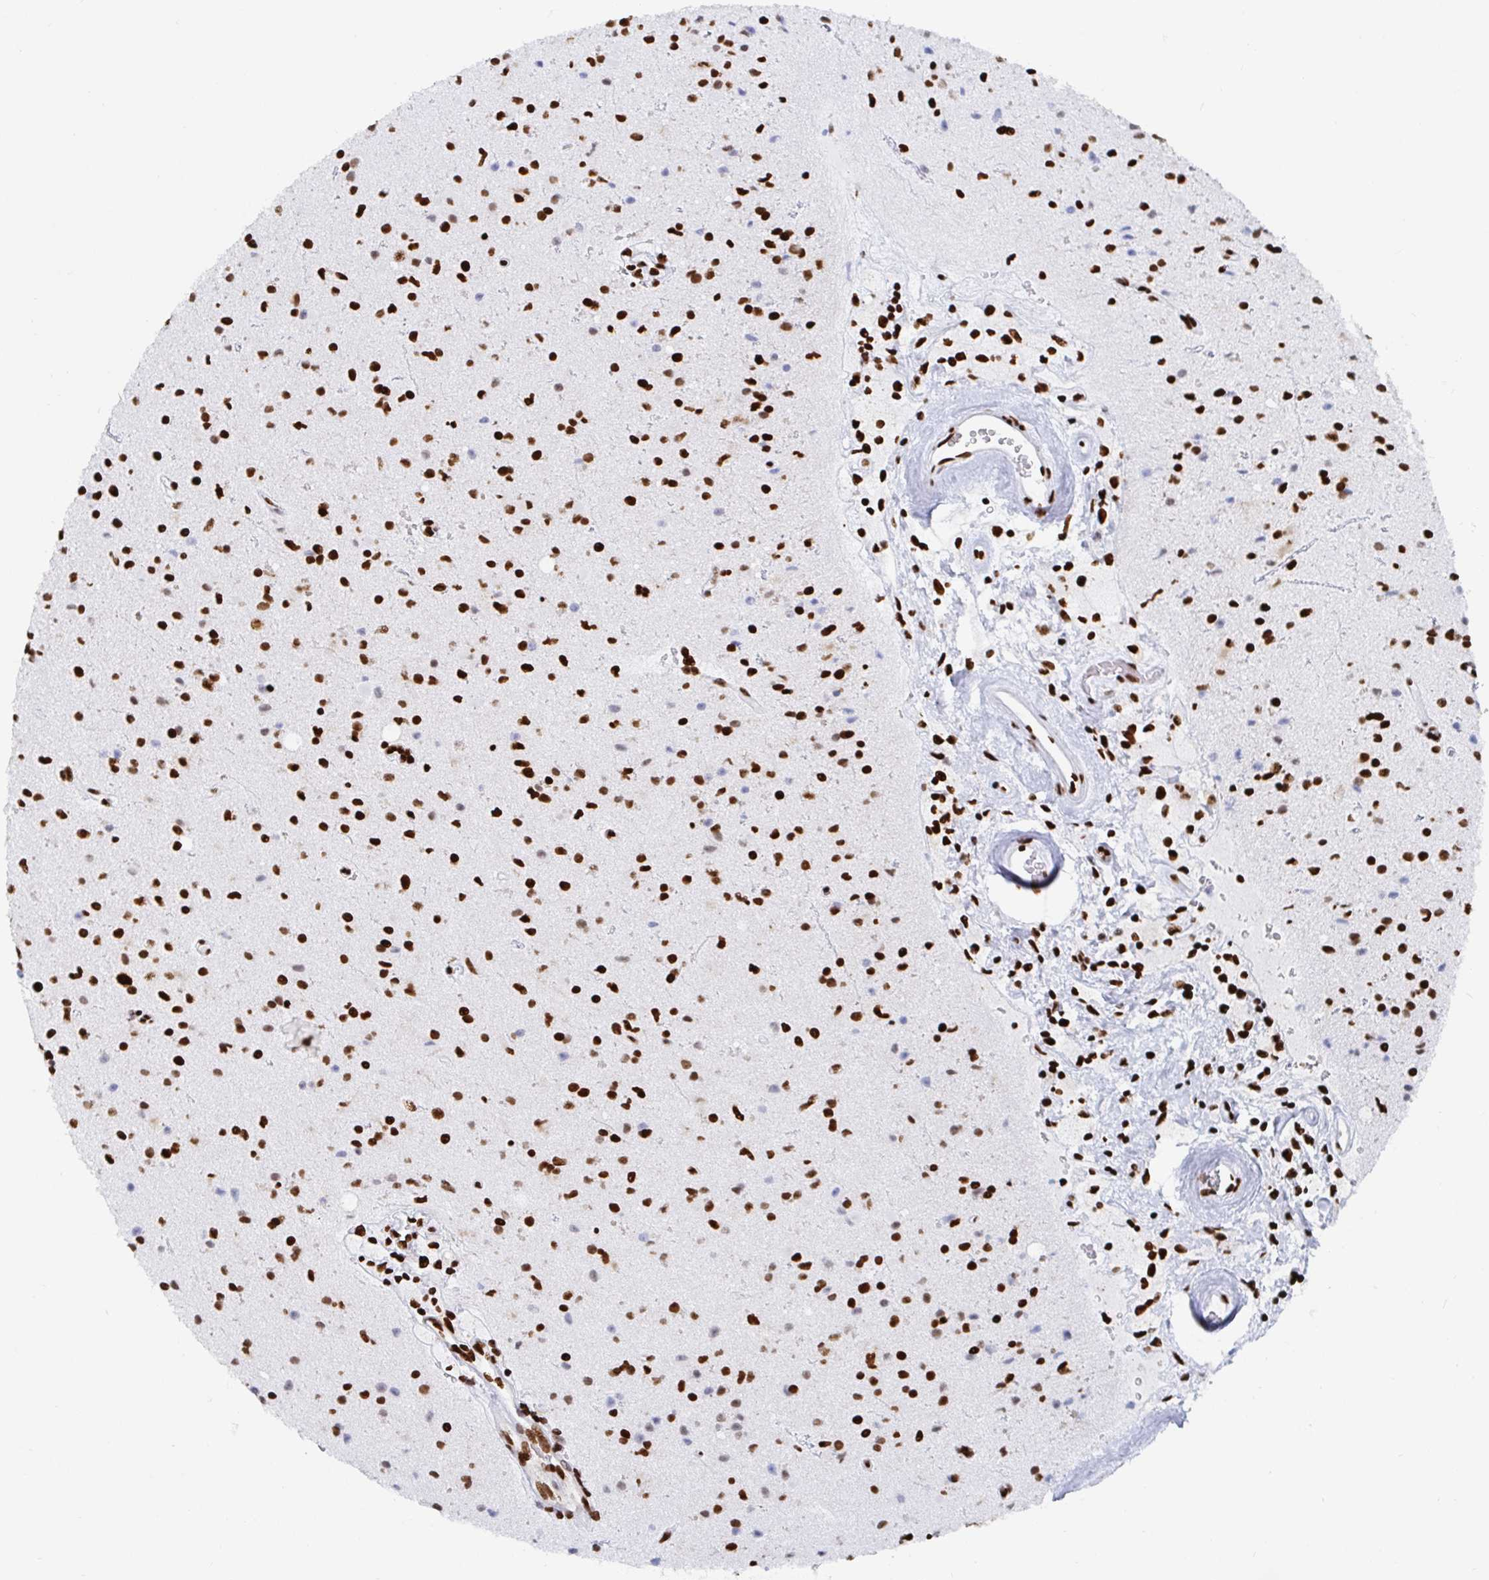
{"staining": {"intensity": "strong", "quantity": ">75%", "location": "nuclear"}, "tissue": "glioma", "cell_type": "Tumor cells", "image_type": "cancer", "snomed": [{"axis": "morphology", "description": "Glioma, malignant, High grade"}, {"axis": "topography", "description": "Brain"}], "caption": "Protein expression analysis of human glioma reveals strong nuclear staining in about >75% of tumor cells.", "gene": "EWSR1", "patient": {"sex": "male", "age": 36}}